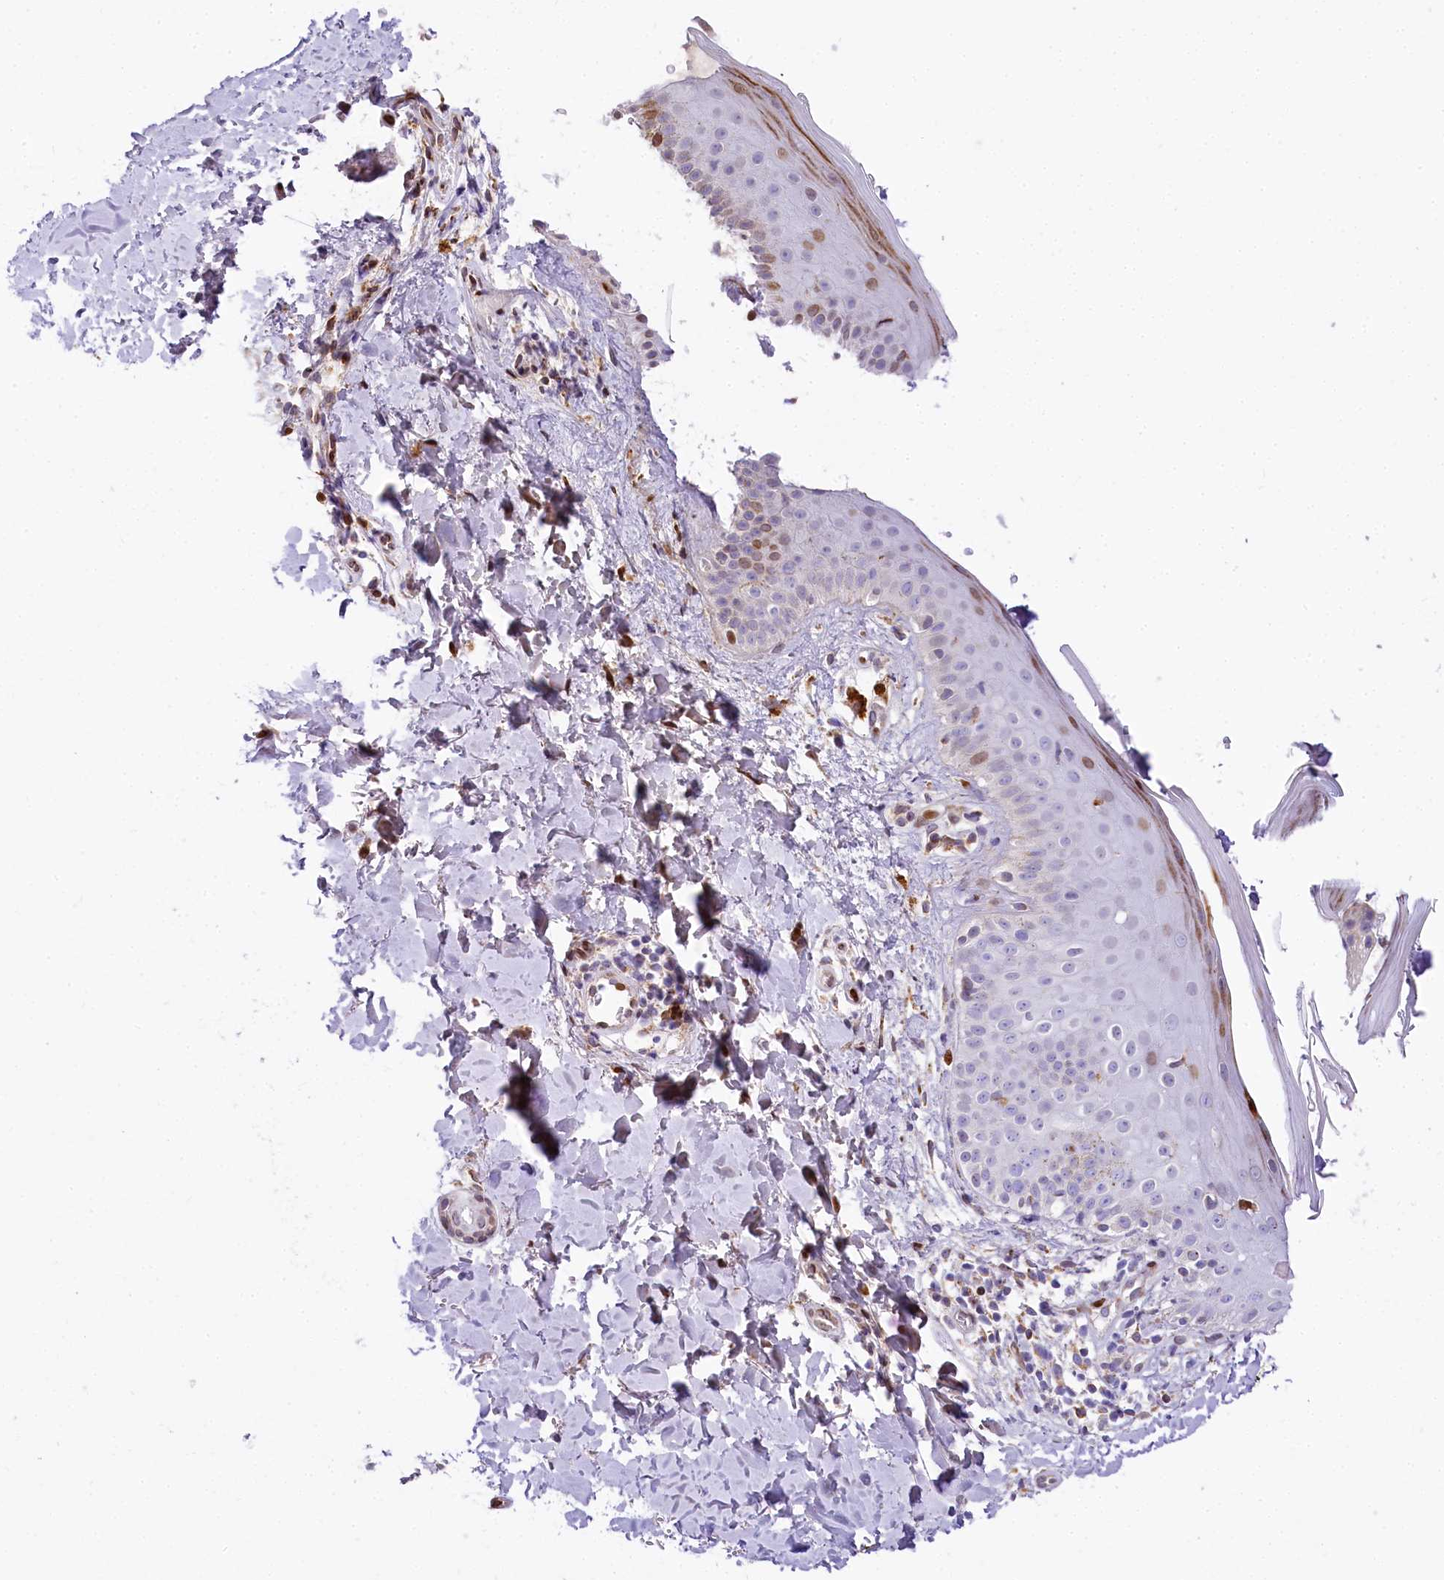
{"staining": {"intensity": "negative", "quantity": "none", "location": "none"}, "tissue": "skin", "cell_type": "Fibroblasts", "image_type": "normal", "snomed": [{"axis": "morphology", "description": "Normal tissue, NOS"}, {"axis": "topography", "description": "Skin"}], "caption": "IHC histopathology image of unremarkable human skin stained for a protein (brown), which exhibits no staining in fibroblasts.", "gene": "PPIP5K2", "patient": {"sex": "male", "age": 52}}